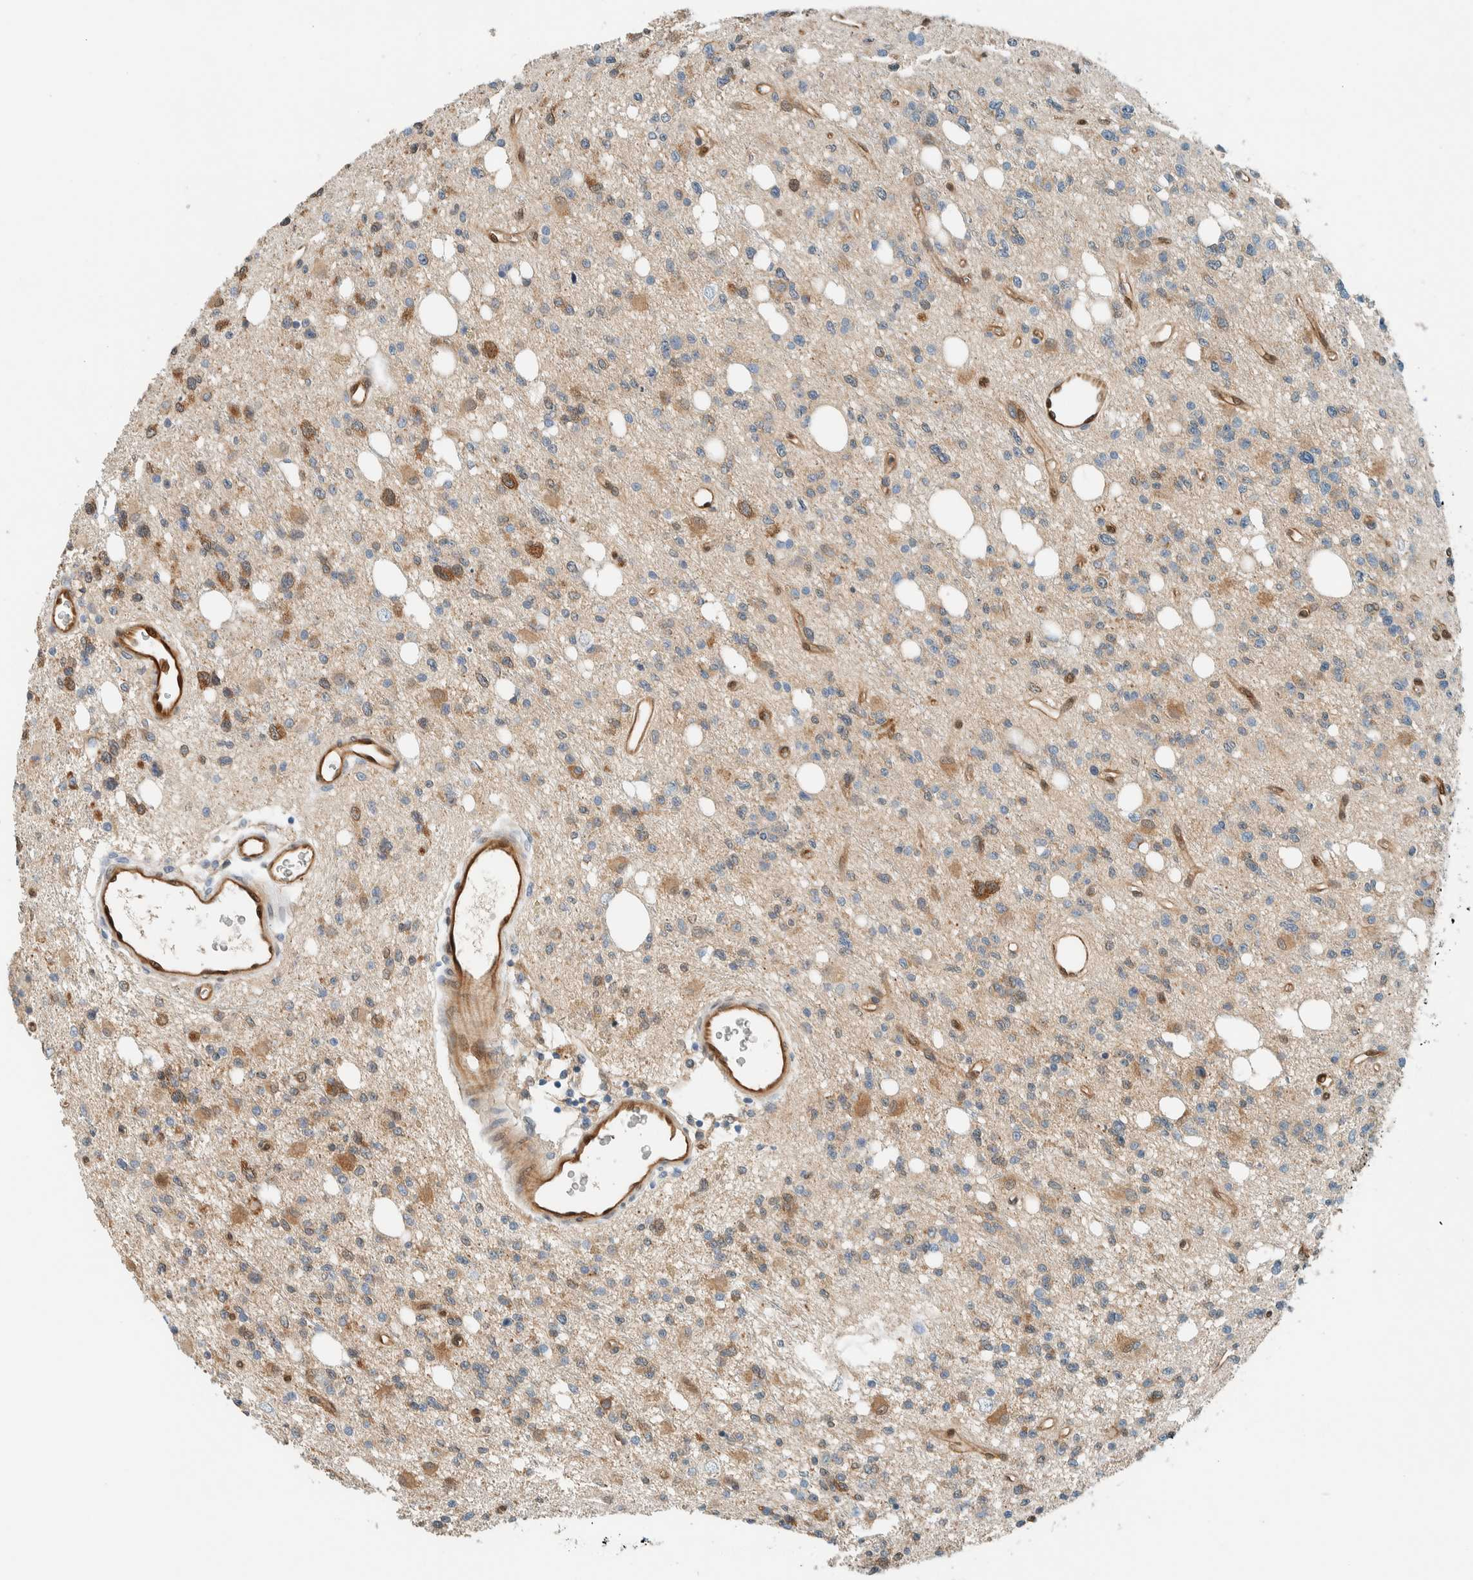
{"staining": {"intensity": "moderate", "quantity": "<25%", "location": "cytoplasmic/membranous"}, "tissue": "glioma", "cell_type": "Tumor cells", "image_type": "cancer", "snomed": [{"axis": "morphology", "description": "Glioma, malignant, High grade"}, {"axis": "topography", "description": "Brain"}], "caption": "Immunohistochemistry of glioma reveals low levels of moderate cytoplasmic/membranous positivity in about <25% of tumor cells. The protein is shown in brown color, while the nuclei are stained blue.", "gene": "NXN", "patient": {"sex": "female", "age": 62}}